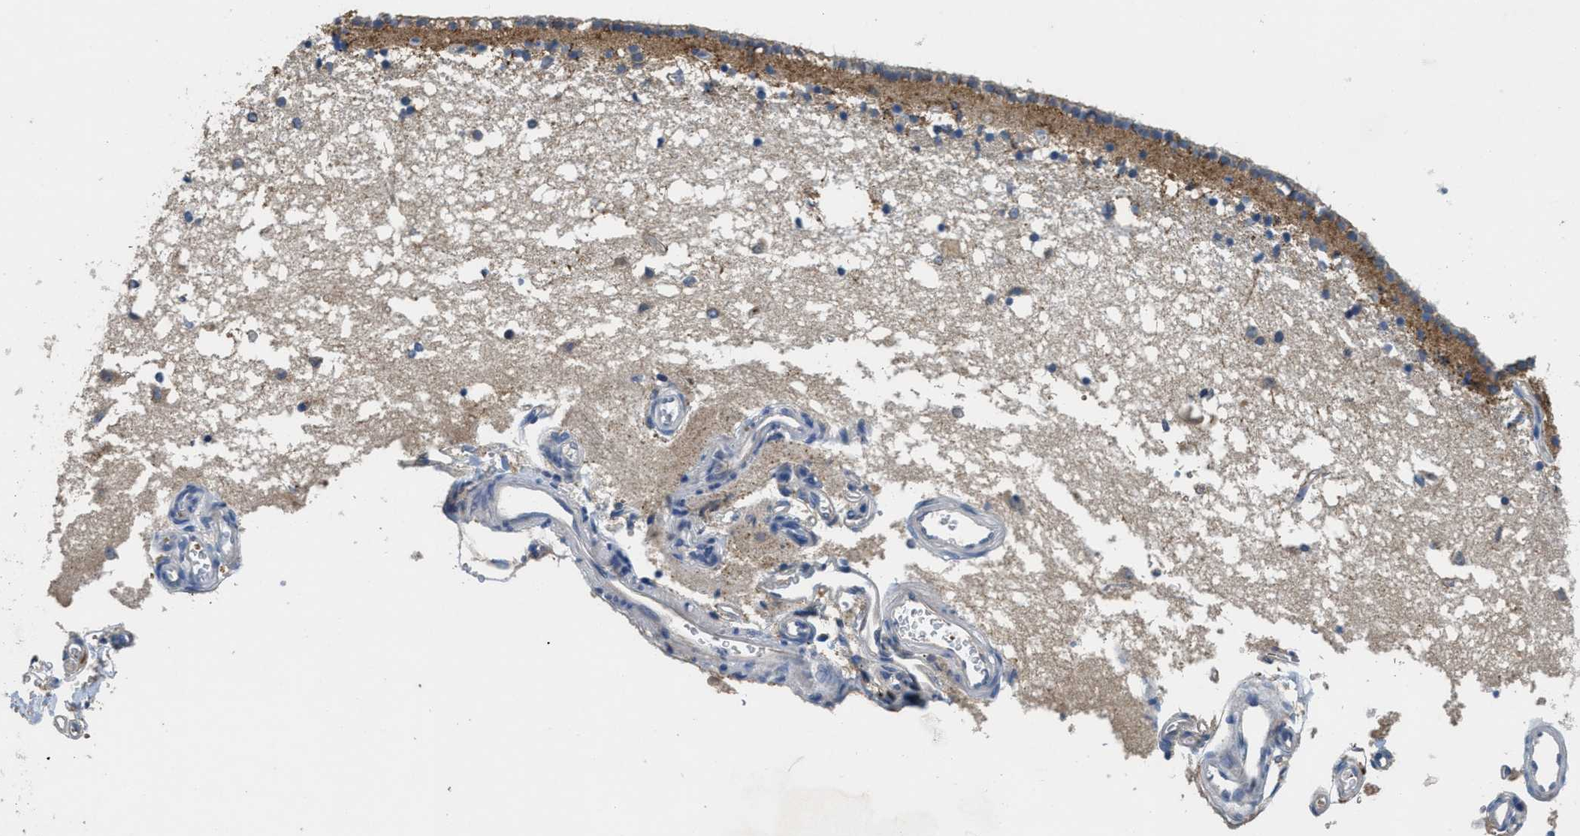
{"staining": {"intensity": "moderate", "quantity": "<25%", "location": "cytoplasmic/membranous"}, "tissue": "caudate", "cell_type": "Glial cells", "image_type": "normal", "snomed": [{"axis": "morphology", "description": "Normal tissue, NOS"}, {"axis": "topography", "description": "Lateral ventricle wall"}], "caption": "Immunohistochemical staining of unremarkable caudate exhibits low levels of moderate cytoplasmic/membranous positivity in approximately <25% of glial cells.", "gene": "DGKE", "patient": {"sex": "male", "age": 45}}